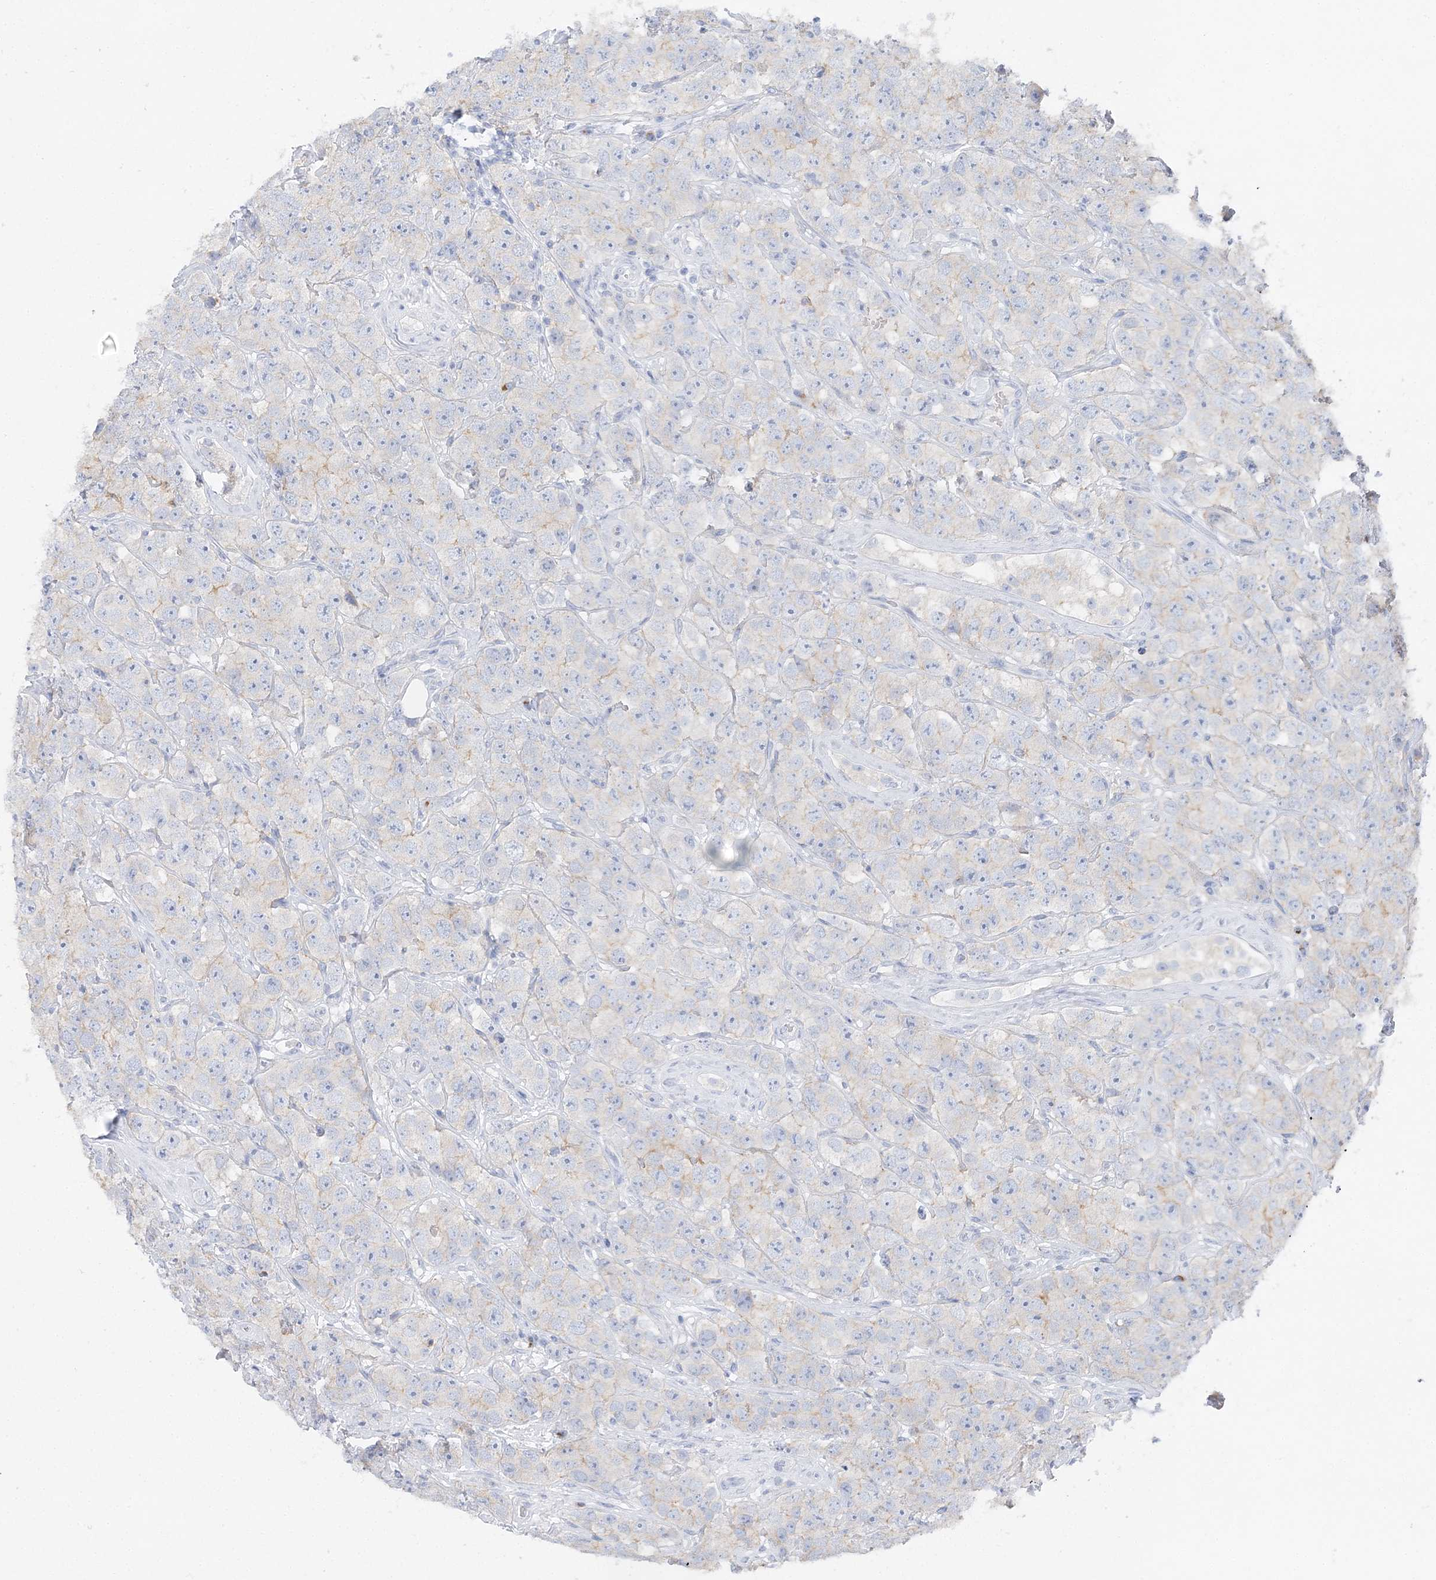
{"staining": {"intensity": "weak", "quantity": "<25%", "location": "cytoplasmic/membranous"}, "tissue": "testis cancer", "cell_type": "Tumor cells", "image_type": "cancer", "snomed": [{"axis": "morphology", "description": "Seminoma, NOS"}, {"axis": "topography", "description": "Testis"}], "caption": "DAB immunohistochemical staining of testis cancer (seminoma) shows no significant staining in tumor cells.", "gene": "SLC5A6", "patient": {"sex": "male", "age": 28}}